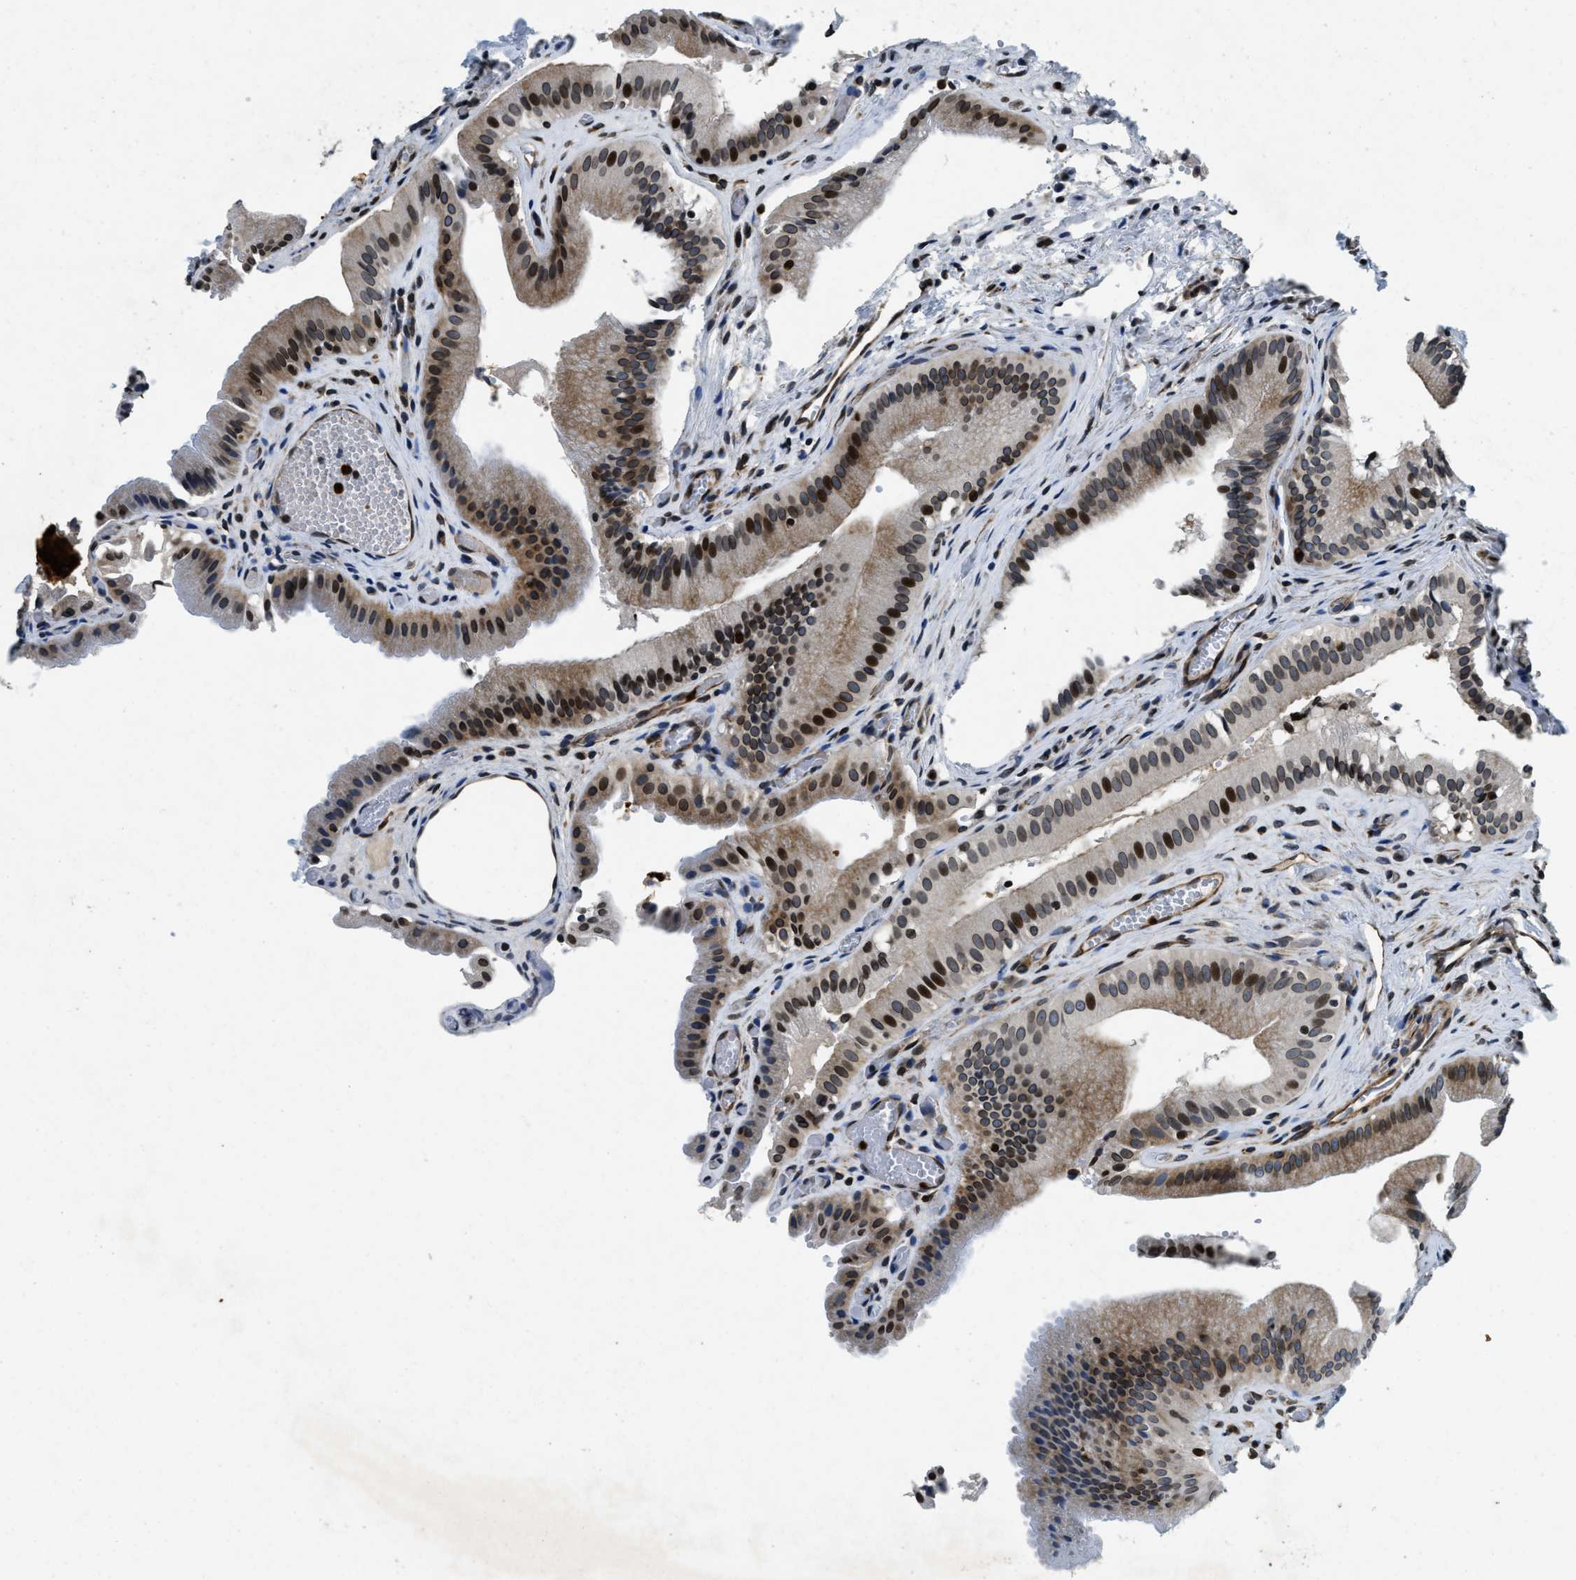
{"staining": {"intensity": "strong", "quantity": ">75%", "location": "nuclear"}, "tissue": "gallbladder", "cell_type": "Glandular cells", "image_type": "normal", "snomed": [{"axis": "morphology", "description": "Normal tissue, NOS"}, {"axis": "topography", "description": "Gallbladder"}], "caption": "Immunohistochemical staining of benign gallbladder reveals strong nuclear protein positivity in approximately >75% of glandular cells.", "gene": "ZC3HC1", "patient": {"sex": "male", "age": 49}}